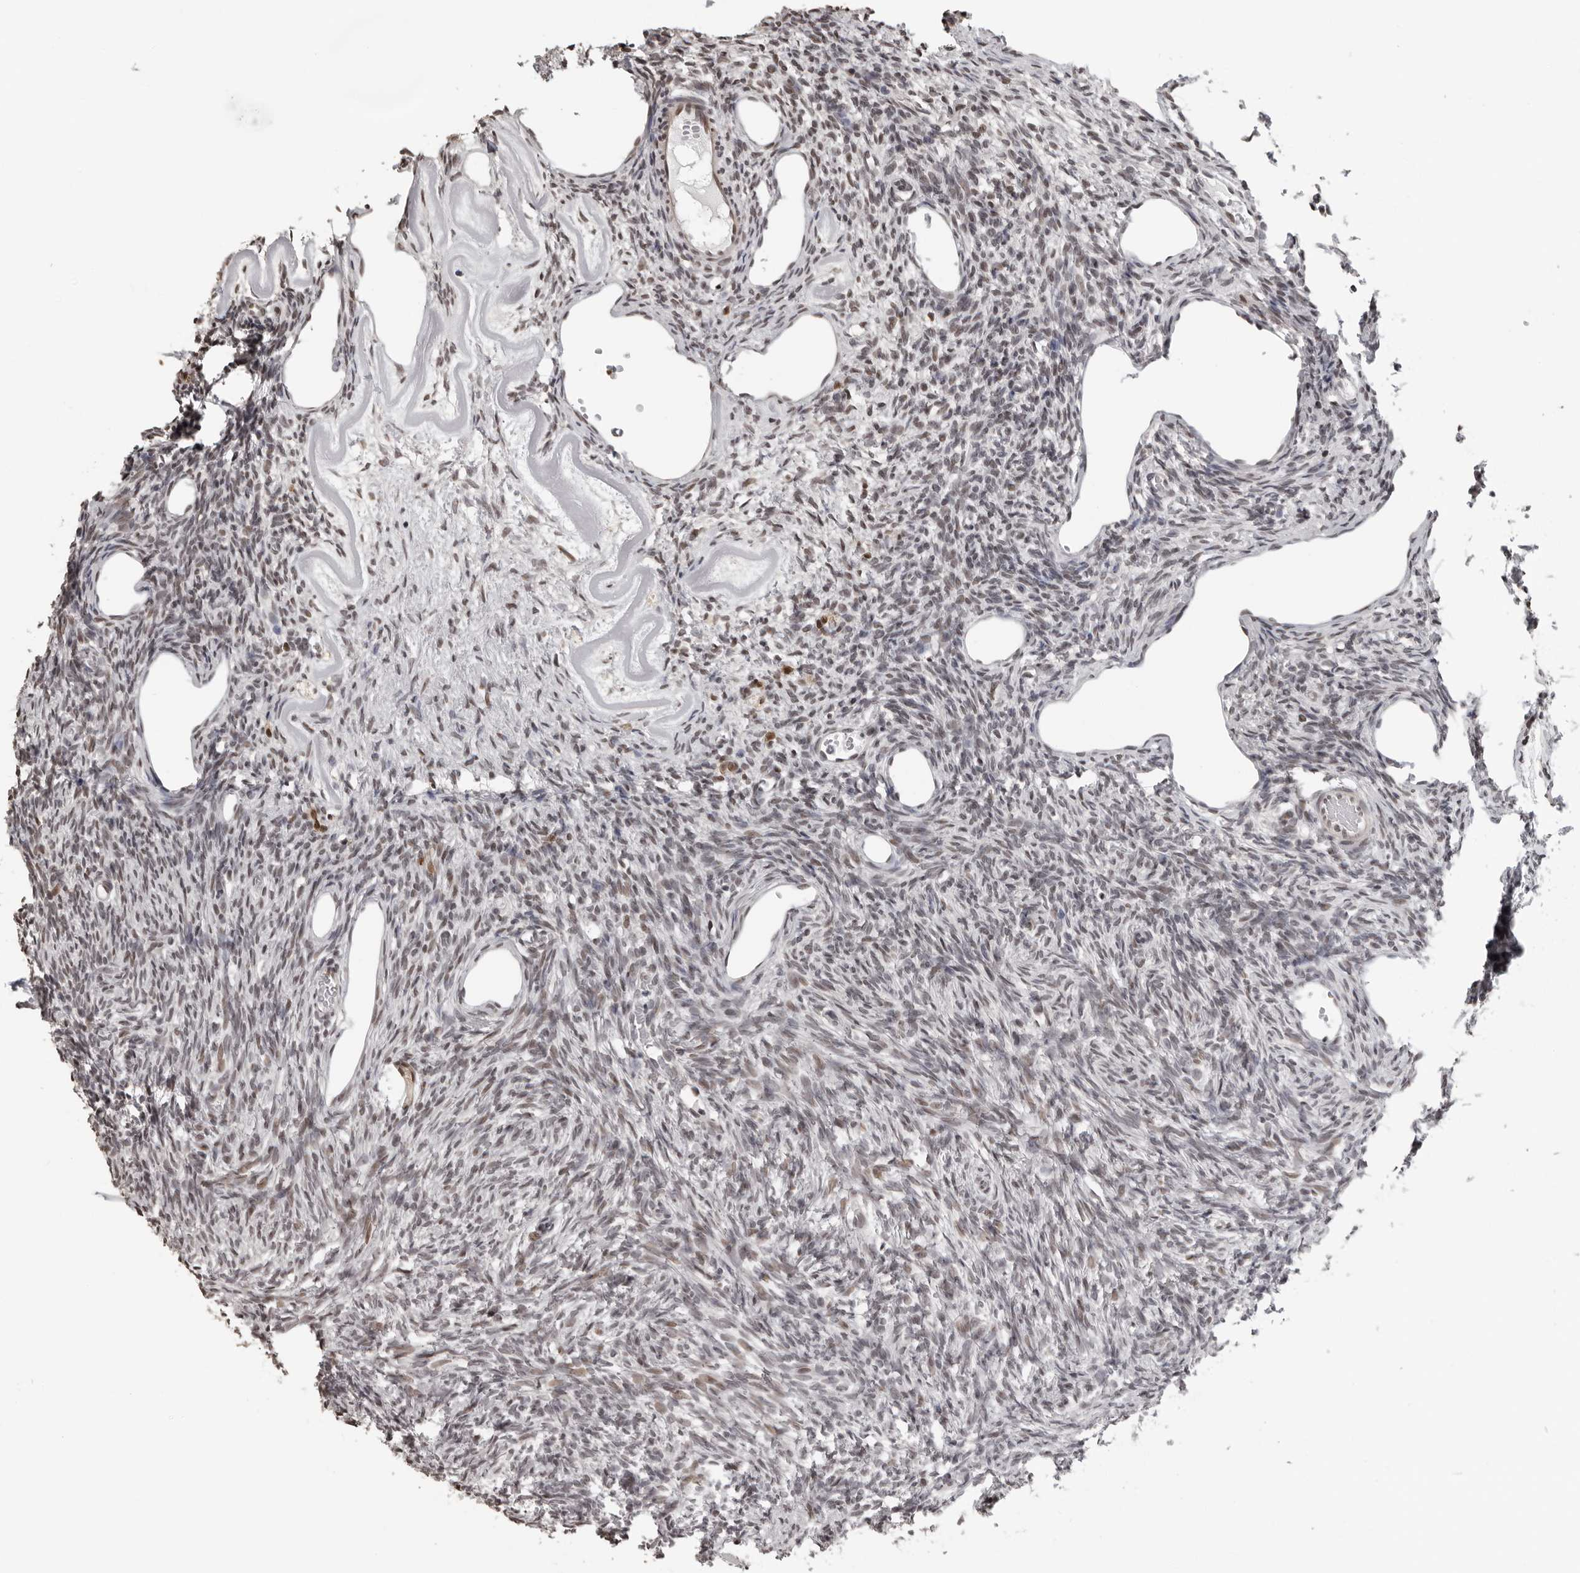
{"staining": {"intensity": "weak", "quantity": "25%-75%", "location": "nuclear"}, "tissue": "ovary", "cell_type": "Ovarian stroma cells", "image_type": "normal", "snomed": [{"axis": "morphology", "description": "Normal tissue, NOS"}, {"axis": "topography", "description": "Ovary"}], "caption": "Immunohistochemical staining of unremarkable human ovary demonstrates low levels of weak nuclear expression in about 25%-75% of ovarian stroma cells. Nuclei are stained in blue.", "gene": "ORC1", "patient": {"sex": "female", "age": 33}}